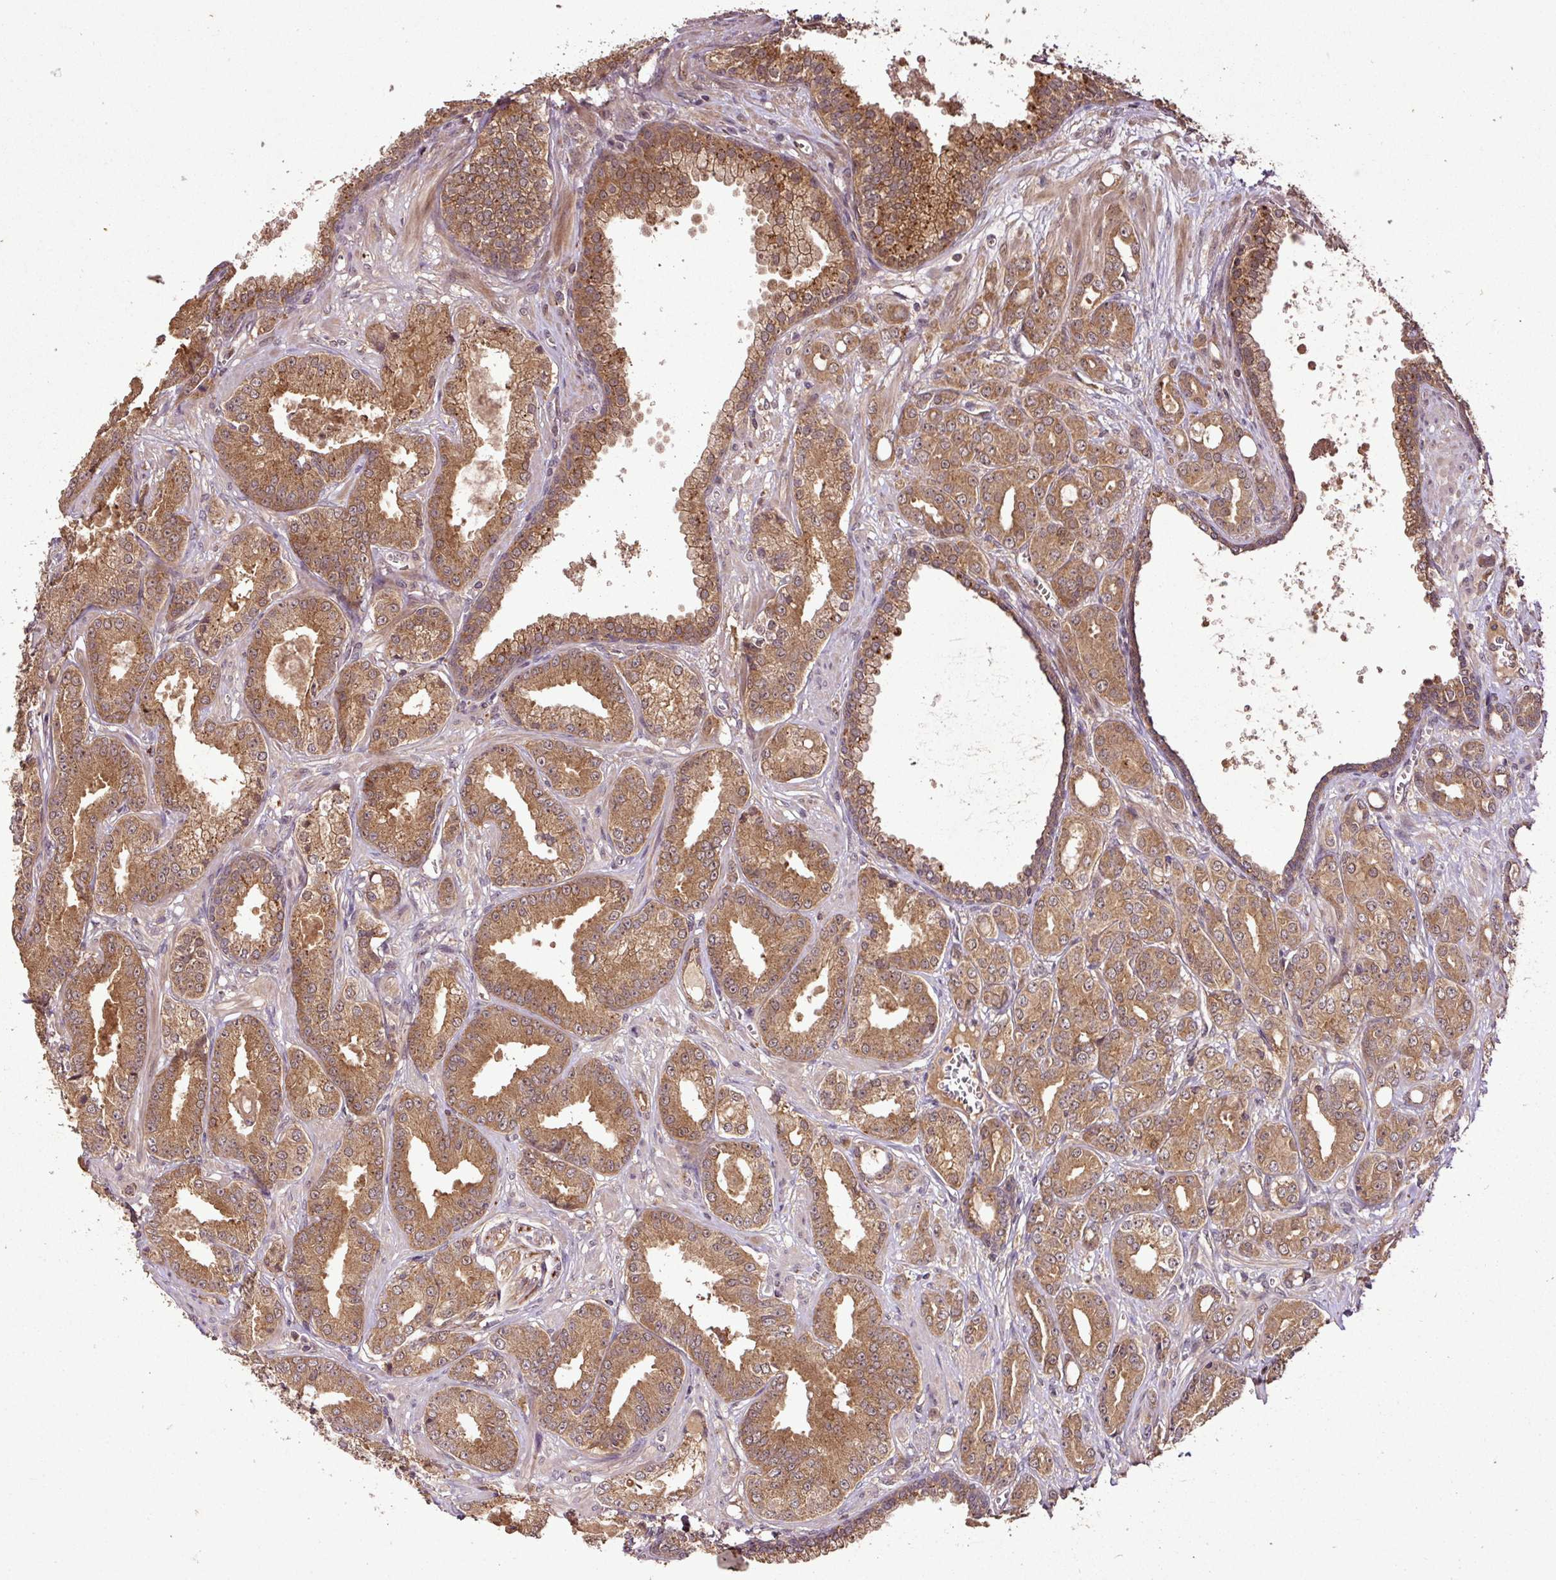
{"staining": {"intensity": "moderate", "quantity": ">75%", "location": "cytoplasmic/membranous,nuclear"}, "tissue": "prostate cancer", "cell_type": "Tumor cells", "image_type": "cancer", "snomed": [{"axis": "morphology", "description": "Adenocarcinoma, High grade"}, {"axis": "topography", "description": "Prostate"}], "caption": "Brown immunohistochemical staining in human prostate cancer reveals moderate cytoplasmic/membranous and nuclear staining in about >75% of tumor cells. (brown staining indicates protein expression, while blue staining denotes nuclei).", "gene": "FAIM", "patient": {"sex": "male", "age": 71}}